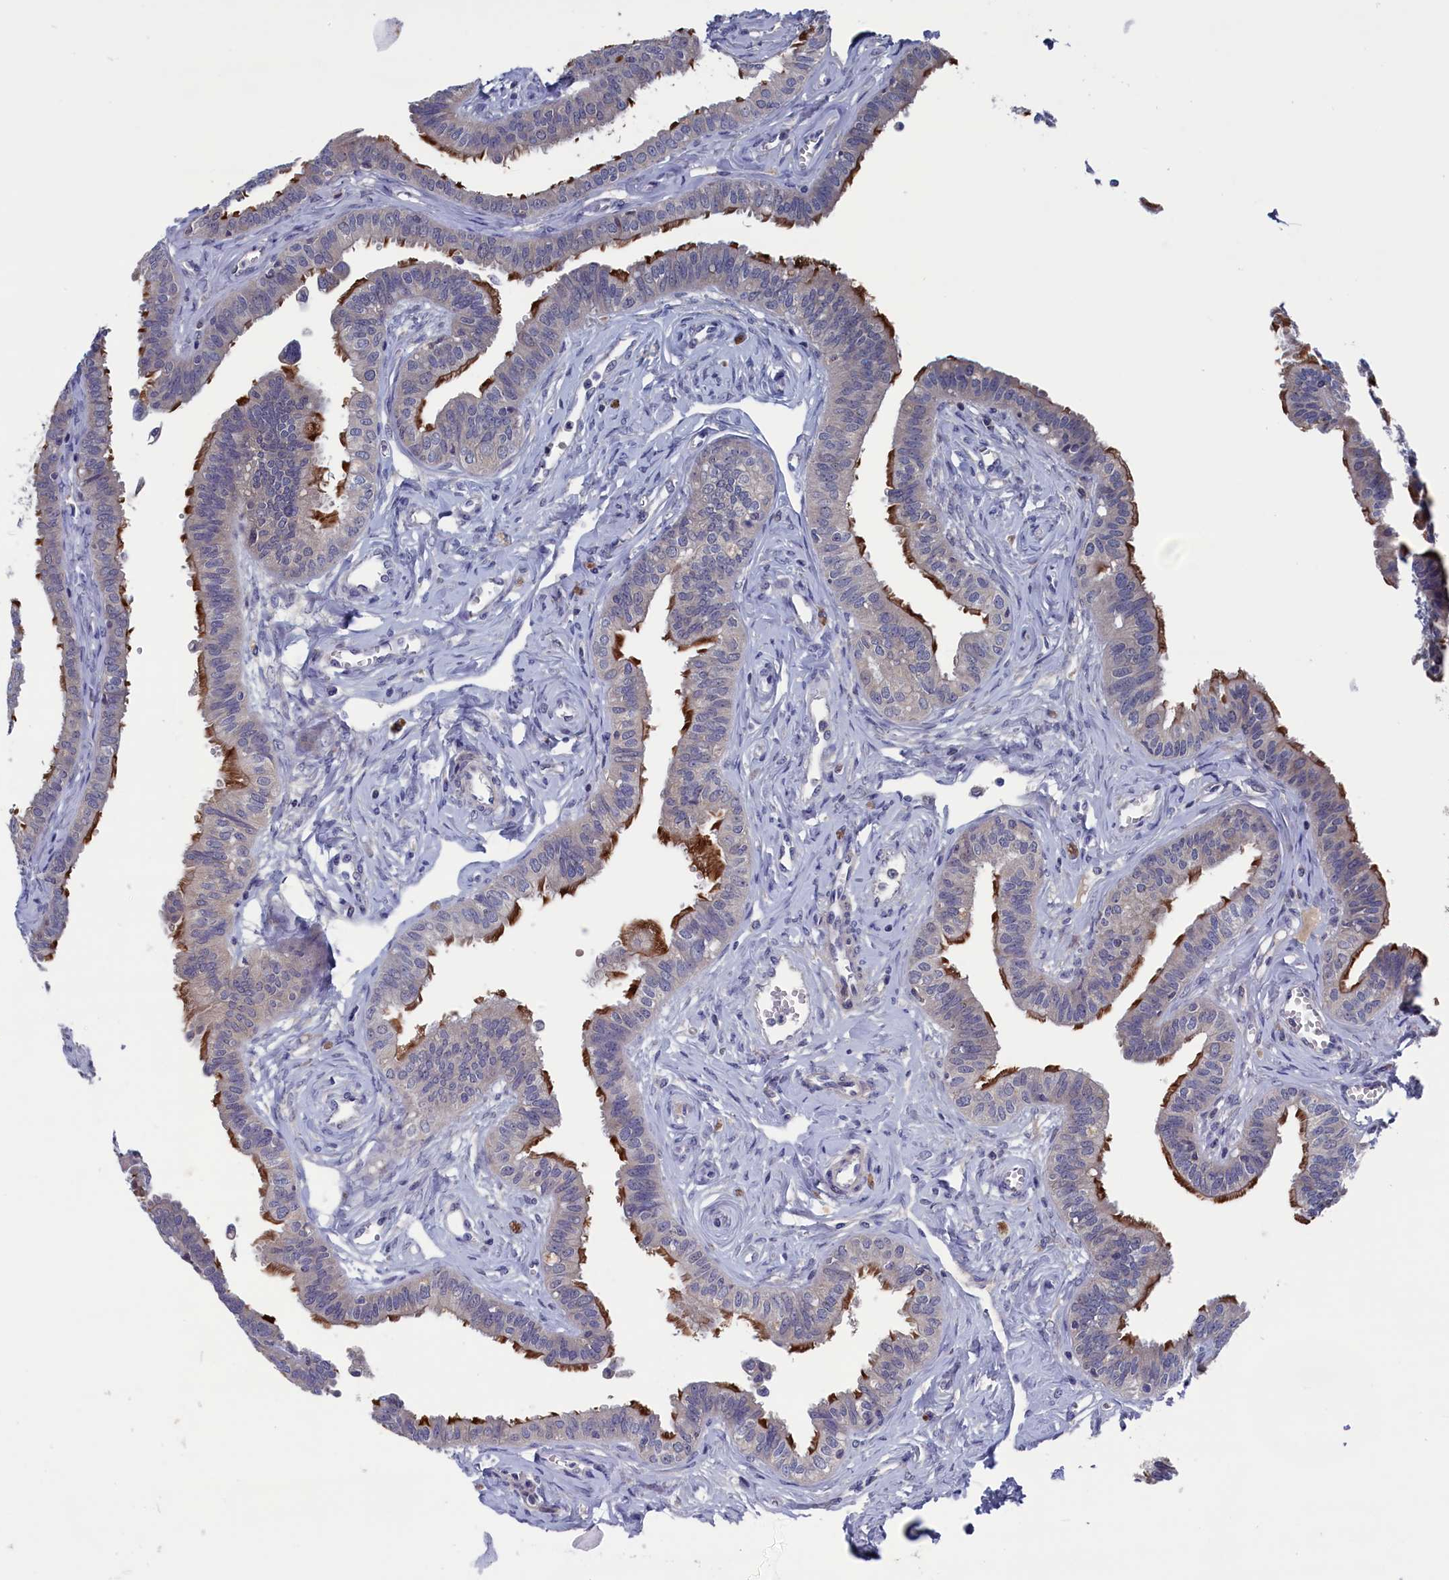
{"staining": {"intensity": "strong", "quantity": "25%-75%", "location": "cytoplasmic/membranous"}, "tissue": "fallopian tube", "cell_type": "Glandular cells", "image_type": "normal", "snomed": [{"axis": "morphology", "description": "Normal tissue, NOS"}, {"axis": "morphology", "description": "Carcinoma, NOS"}, {"axis": "topography", "description": "Fallopian tube"}, {"axis": "topography", "description": "Ovary"}], "caption": "Normal fallopian tube reveals strong cytoplasmic/membranous staining in approximately 25%-75% of glandular cells The protein is shown in brown color, while the nuclei are stained blue..", "gene": "SPATA13", "patient": {"sex": "female", "age": 59}}